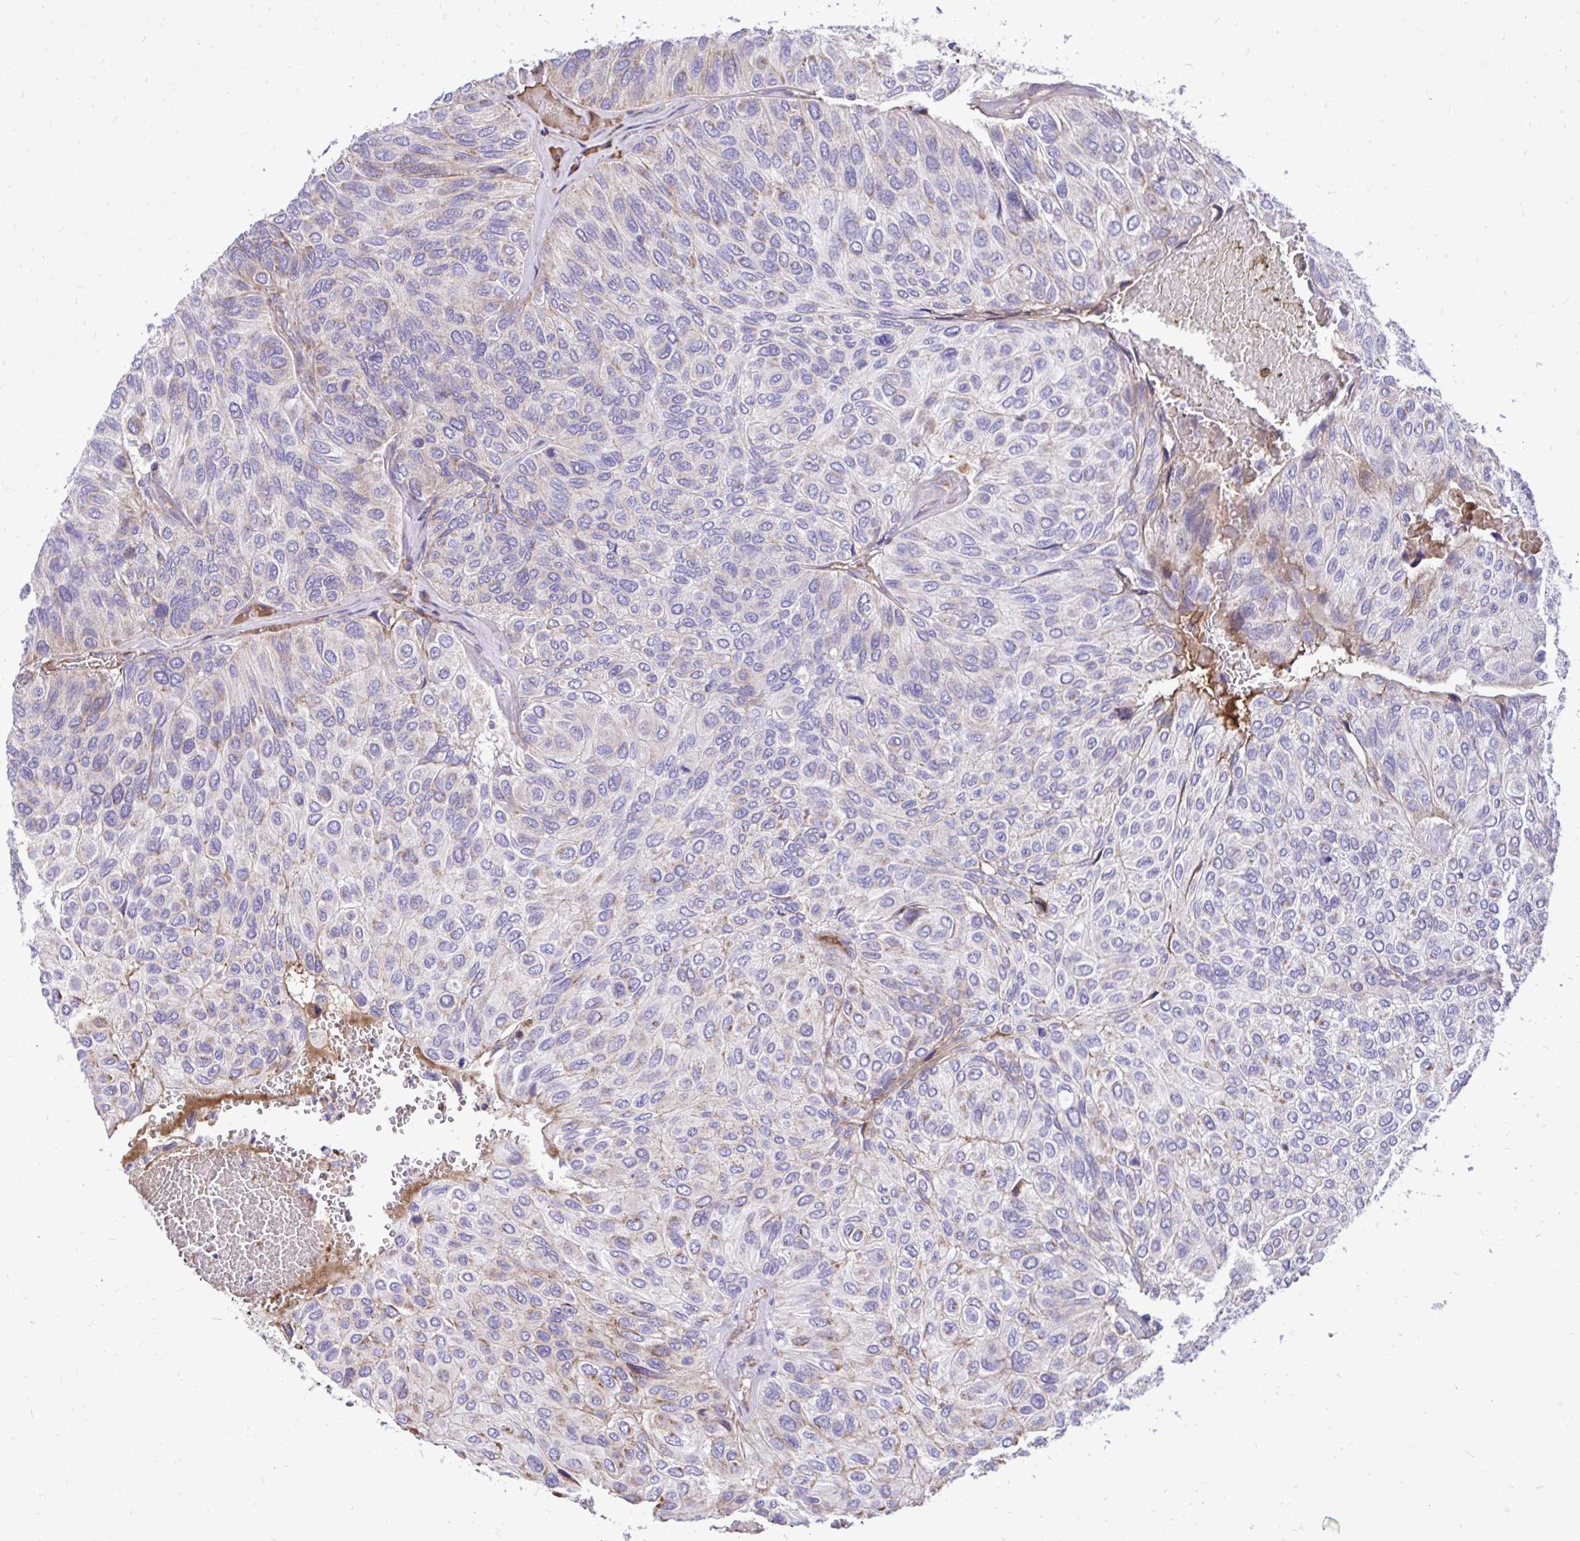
{"staining": {"intensity": "weak", "quantity": "<25%", "location": "cytoplasmic/membranous"}, "tissue": "urothelial cancer", "cell_type": "Tumor cells", "image_type": "cancer", "snomed": [{"axis": "morphology", "description": "Urothelial carcinoma, High grade"}, {"axis": "topography", "description": "Urinary bladder"}], "caption": "Tumor cells are negative for brown protein staining in urothelial carcinoma (high-grade).", "gene": "ATP13A2", "patient": {"sex": "male", "age": 66}}